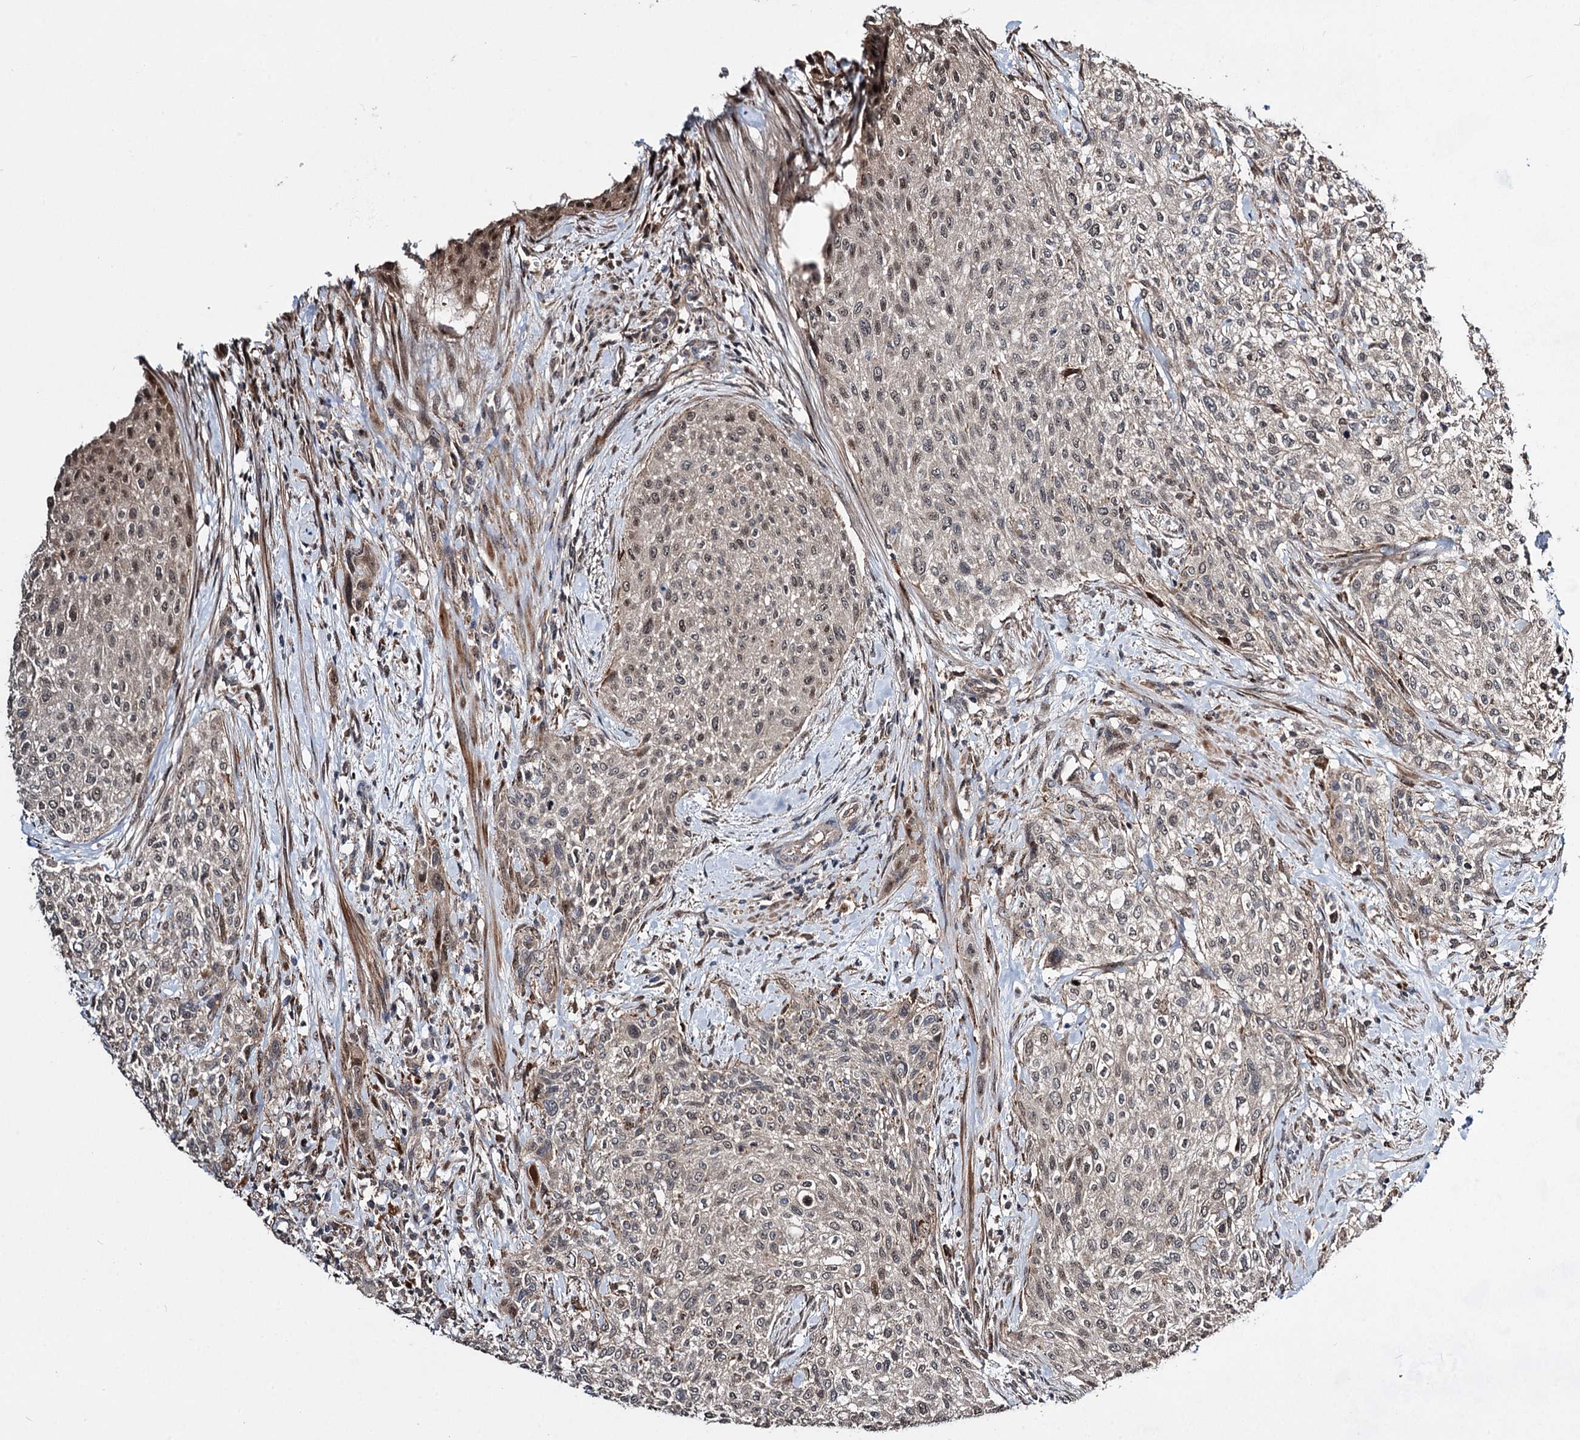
{"staining": {"intensity": "moderate", "quantity": "25%-75%", "location": "cytoplasmic/membranous,nuclear"}, "tissue": "urothelial cancer", "cell_type": "Tumor cells", "image_type": "cancer", "snomed": [{"axis": "morphology", "description": "Normal tissue, NOS"}, {"axis": "morphology", "description": "Urothelial carcinoma, NOS"}, {"axis": "topography", "description": "Urinary bladder"}, {"axis": "topography", "description": "Peripheral nerve tissue"}], "caption": "Human urothelial cancer stained with a brown dye demonstrates moderate cytoplasmic/membranous and nuclear positive staining in about 25%-75% of tumor cells.", "gene": "GPBP1", "patient": {"sex": "male", "age": 35}}